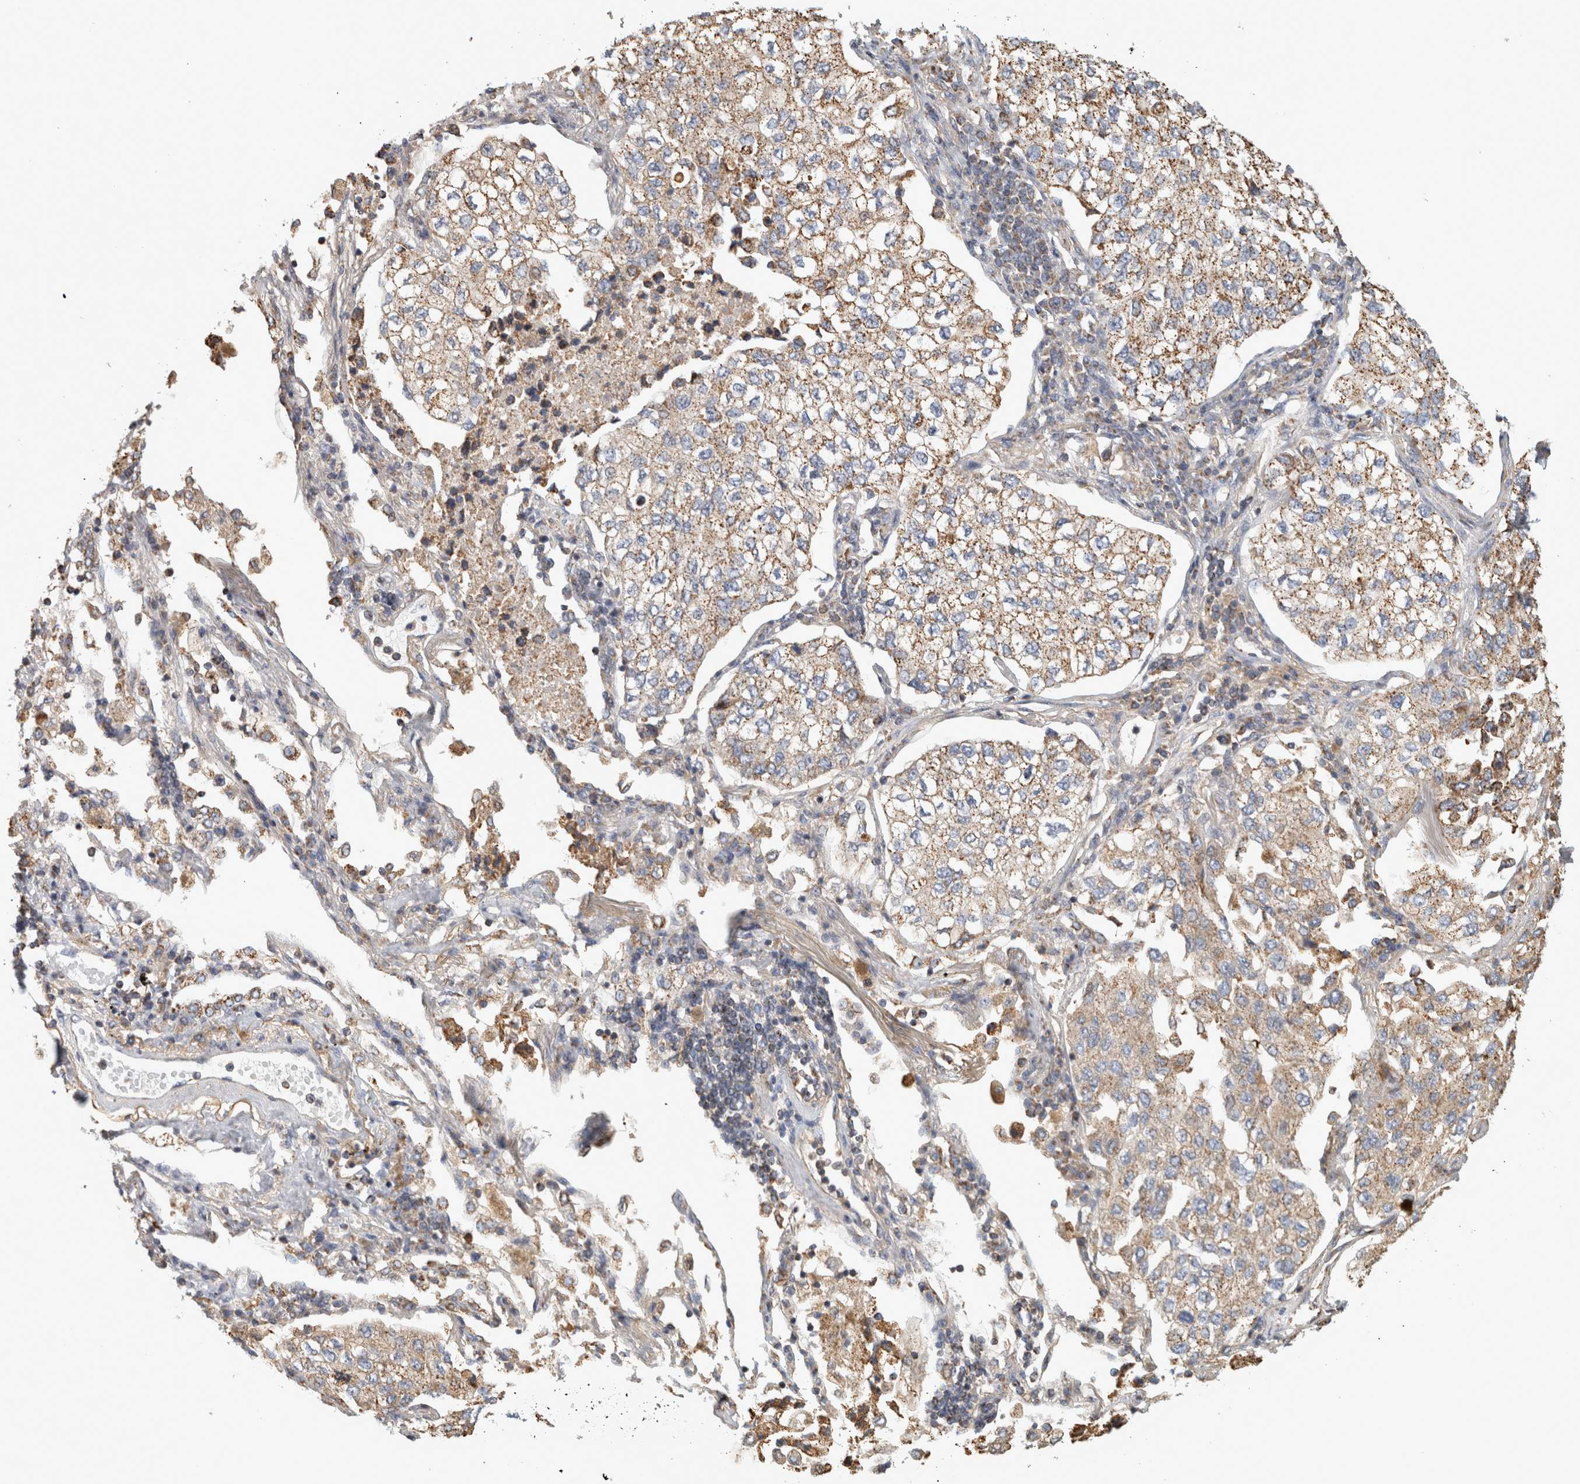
{"staining": {"intensity": "moderate", "quantity": ">75%", "location": "cytoplasmic/membranous"}, "tissue": "lung cancer", "cell_type": "Tumor cells", "image_type": "cancer", "snomed": [{"axis": "morphology", "description": "Adenocarcinoma, NOS"}, {"axis": "topography", "description": "Lung"}], "caption": "Approximately >75% of tumor cells in human adenocarcinoma (lung) demonstrate moderate cytoplasmic/membranous protein positivity as visualized by brown immunohistochemical staining.", "gene": "ST8SIA1", "patient": {"sex": "male", "age": 63}}